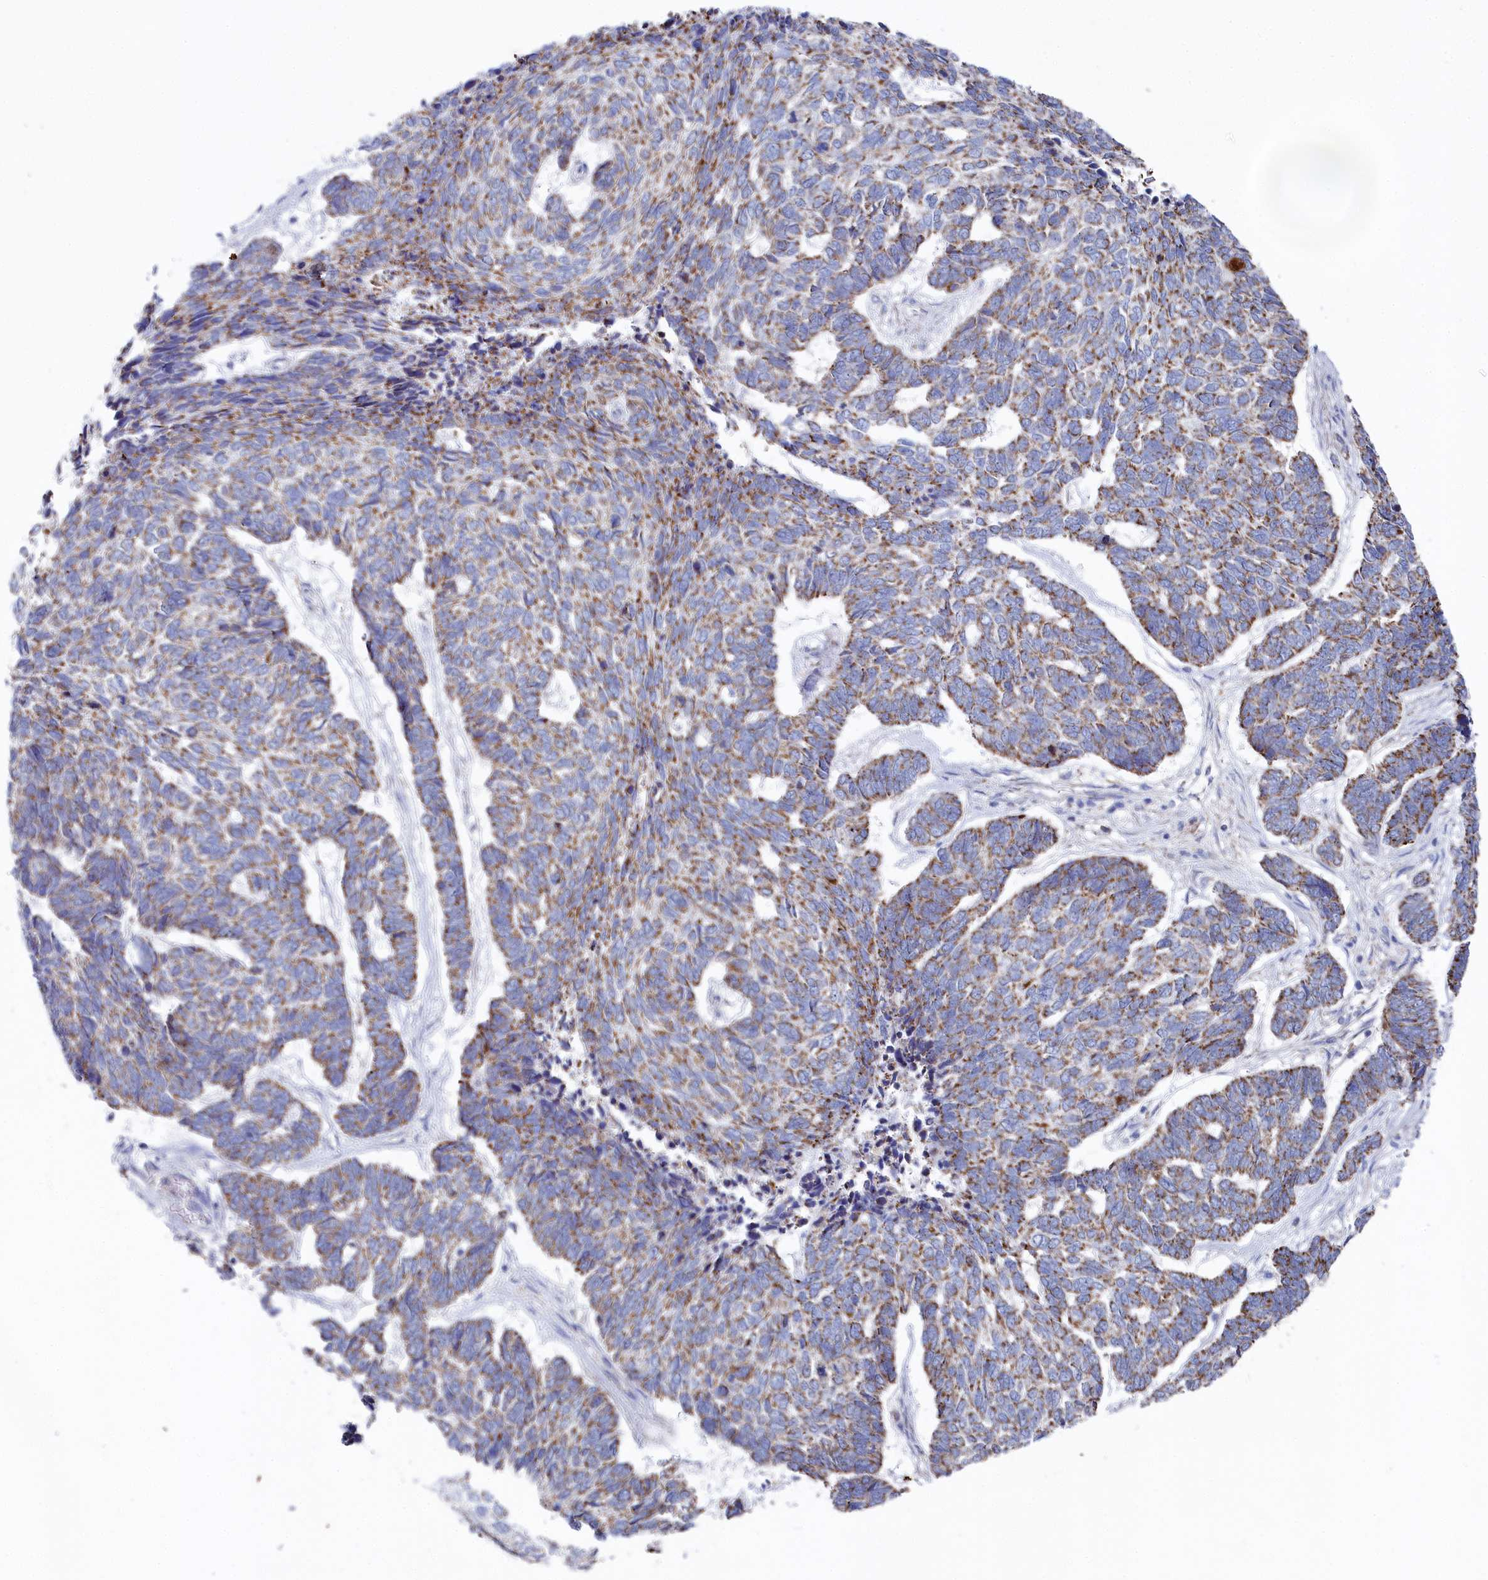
{"staining": {"intensity": "moderate", "quantity": ">75%", "location": "cytoplasmic/membranous"}, "tissue": "skin cancer", "cell_type": "Tumor cells", "image_type": "cancer", "snomed": [{"axis": "morphology", "description": "Basal cell carcinoma"}, {"axis": "topography", "description": "Skin"}], "caption": "Immunohistochemical staining of basal cell carcinoma (skin) demonstrates moderate cytoplasmic/membranous protein staining in approximately >75% of tumor cells. (DAB (3,3'-diaminobenzidine) = brown stain, brightfield microscopy at high magnification).", "gene": "GLS2", "patient": {"sex": "female", "age": 65}}